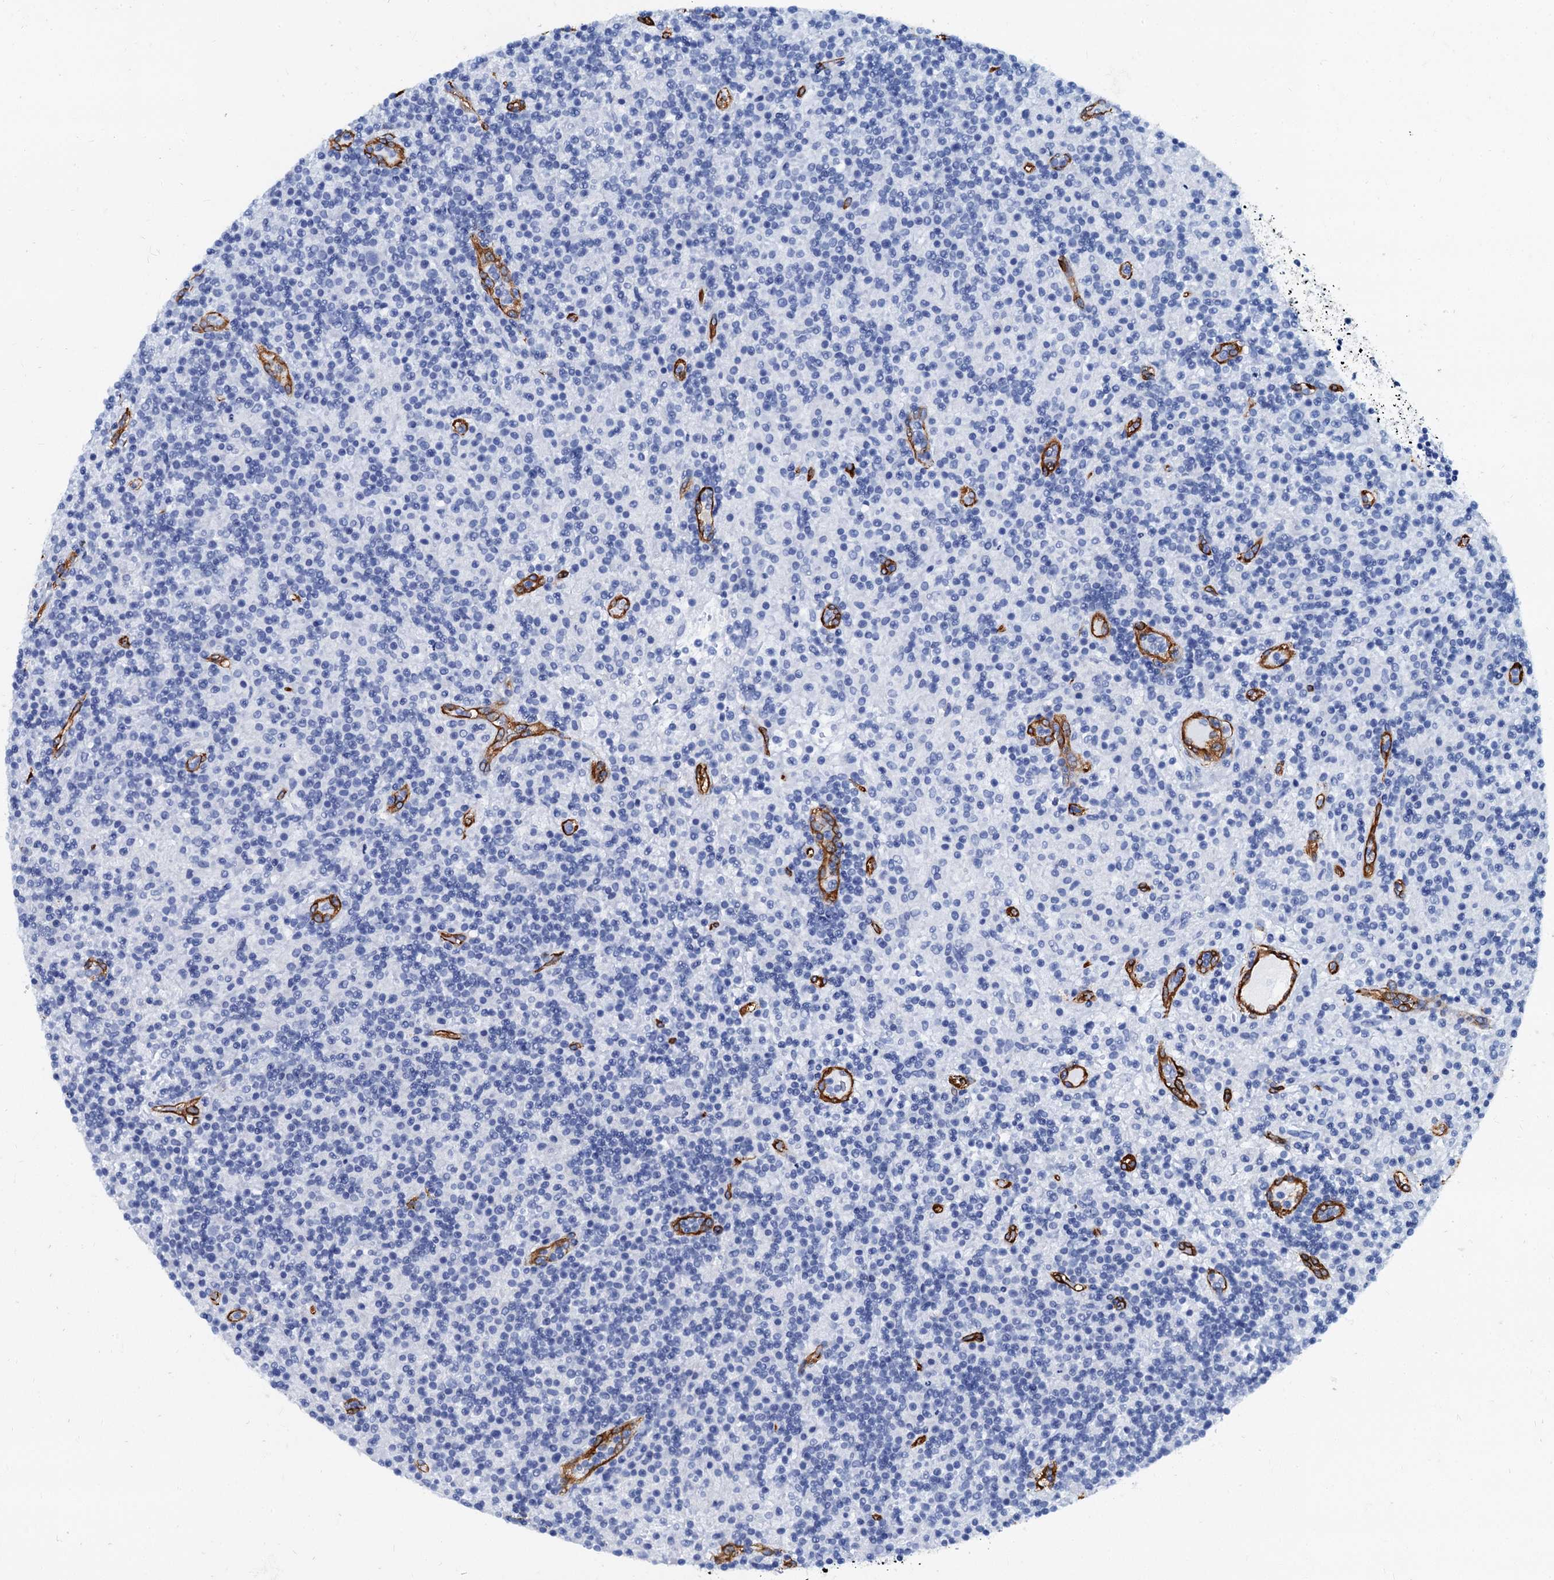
{"staining": {"intensity": "negative", "quantity": "none", "location": "none"}, "tissue": "lymphoma", "cell_type": "Tumor cells", "image_type": "cancer", "snomed": [{"axis": "morphology", "description": "Hodgkin's disease, NOS"}, {"axis": "topography", "description": "Lymph node"}], "caption": "DAB immunohistochemical staining of lymphoma displays no significant staining in tumor cells.", "gene": "CAVIN2", "patient": {"sex": "male", "age": 70}}